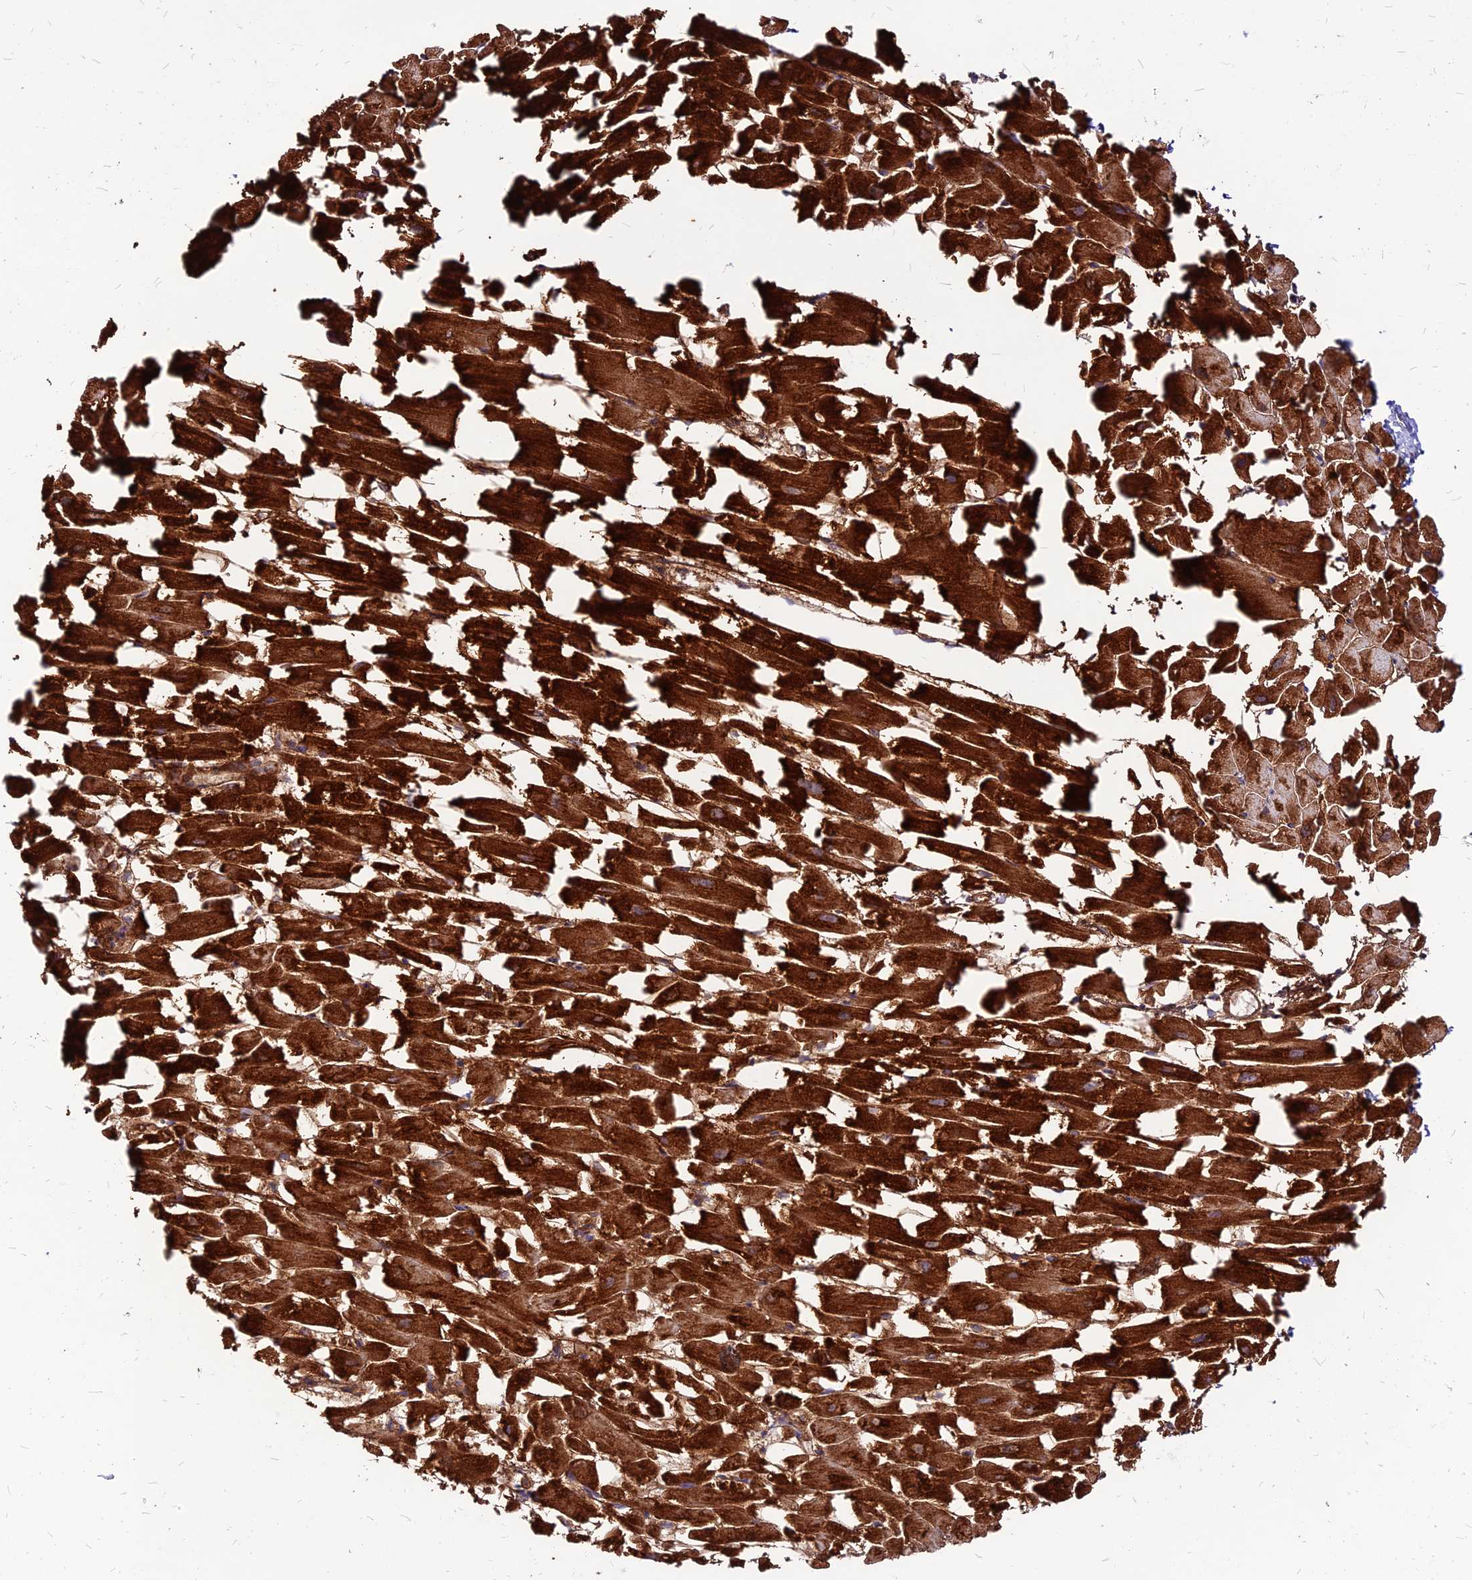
{"staining": {"intensity": "strong", "quantity": ">75%", "location": "cytoplasmic/membranous"}, "tissue": "heart muscle", "cell_type": "Cardiomyocytes", "image_type": "normal", "snomed": [{"axis": "morphology", "description": "Normal tissue, NOS"}, {"axis": "topography", "description": "Heart"}], "caption": "Immunohistochemistry histopathology image of benign heart muscle stained for a protein (brown), which demonstrates high levels of strong cytoplasmic/membranous positivity in approximately >75% of cardiomyocytes.", "gene": "ECI1", "patient": {"sex": "female", "age": 64}}